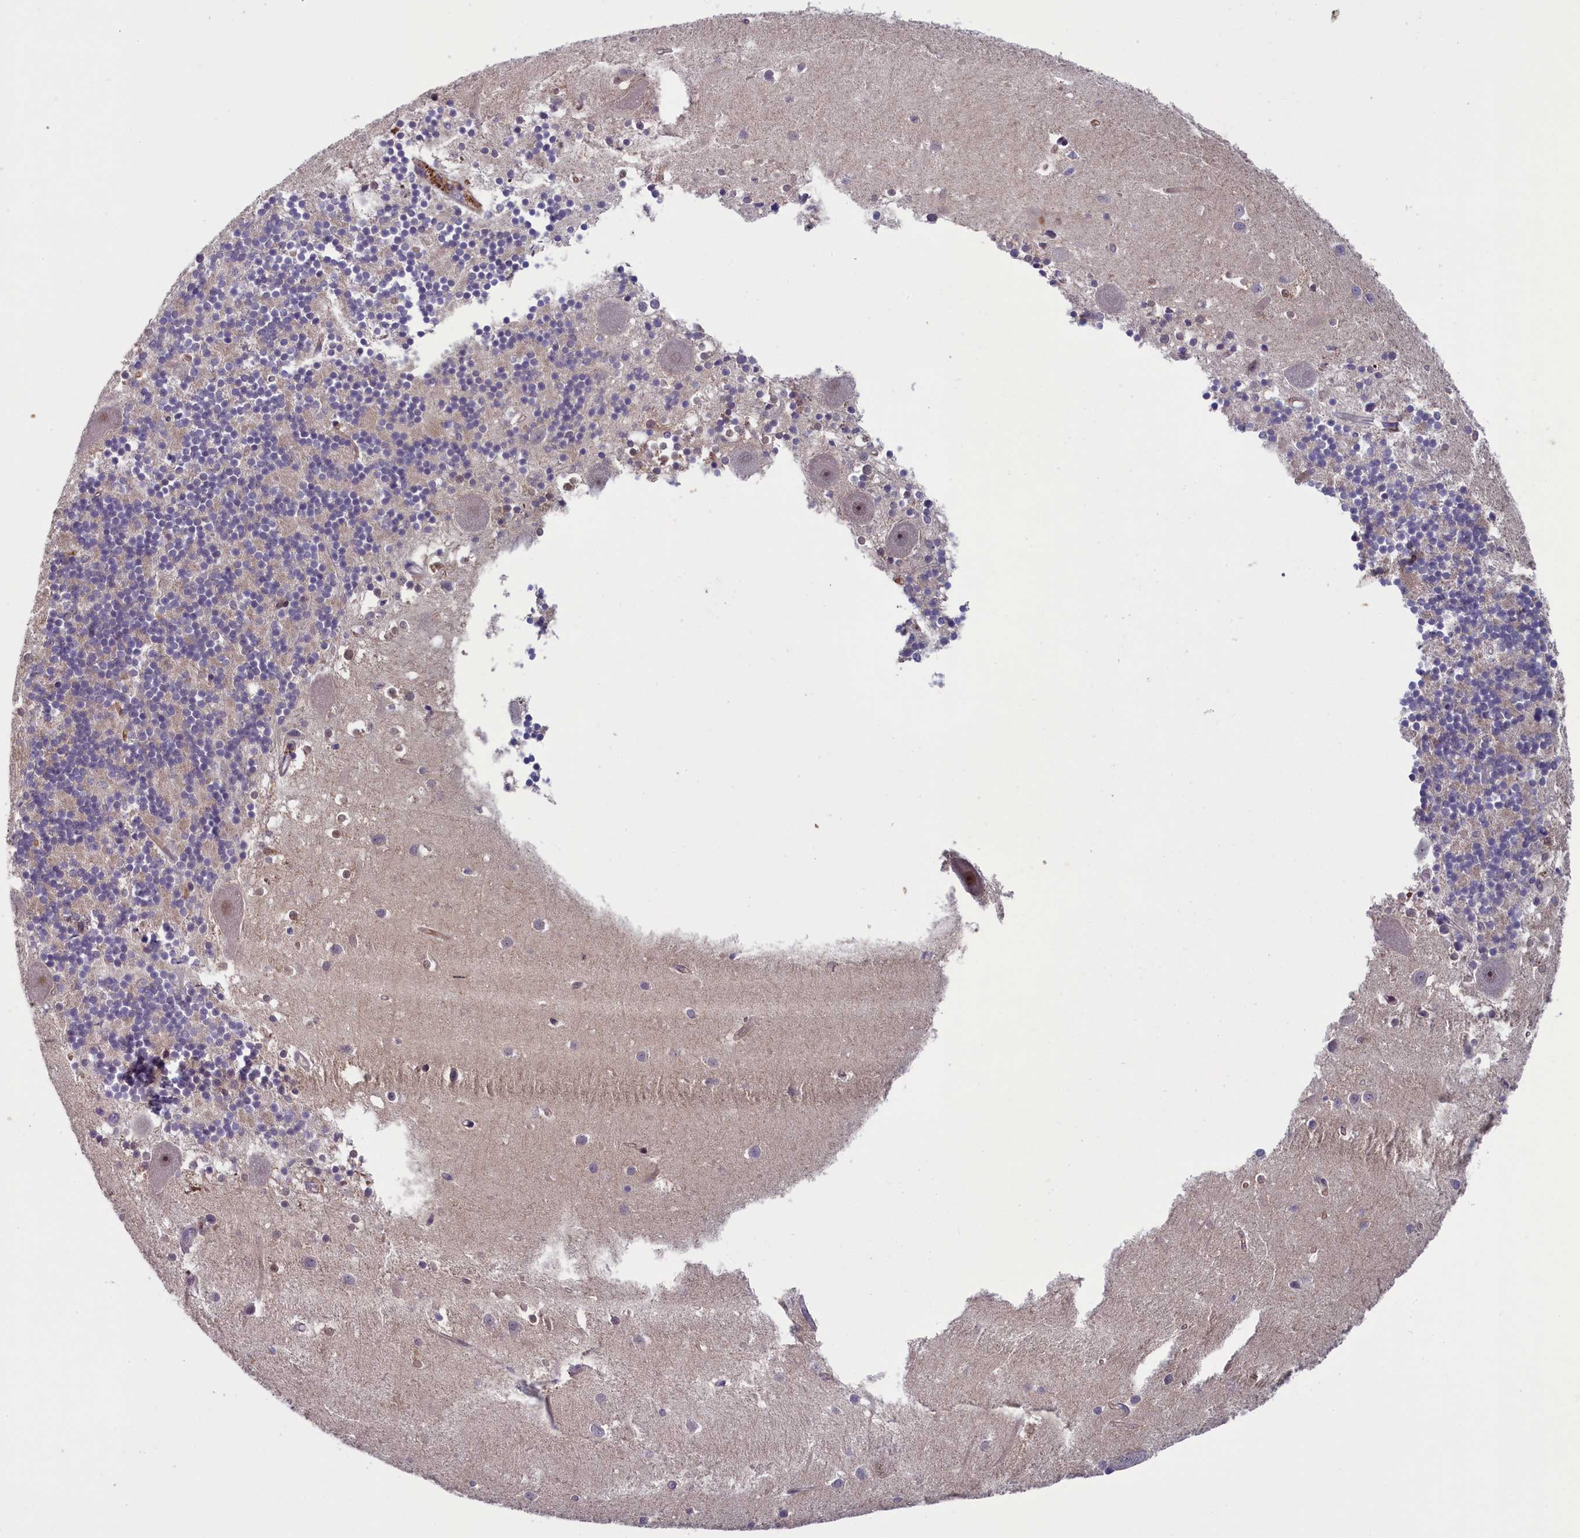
{"staining": {"intensity": "negative", "quantity": "none", "location": "none"}, "tissue": "cerebellum", "cell_type": "Cells in granular layer", "image_type": "normal", "snomed": [{"axis": "morphology", "description": "Normal tissue, NOS"}, {"axis": "topography", "description": "Cerebellum"}], "caption": "The IHC micrograph has no significant expression in cells in granular layer of cerebellum.", "gene": "ANKRD39", "patient": {"sex": "male", "age": 54}}